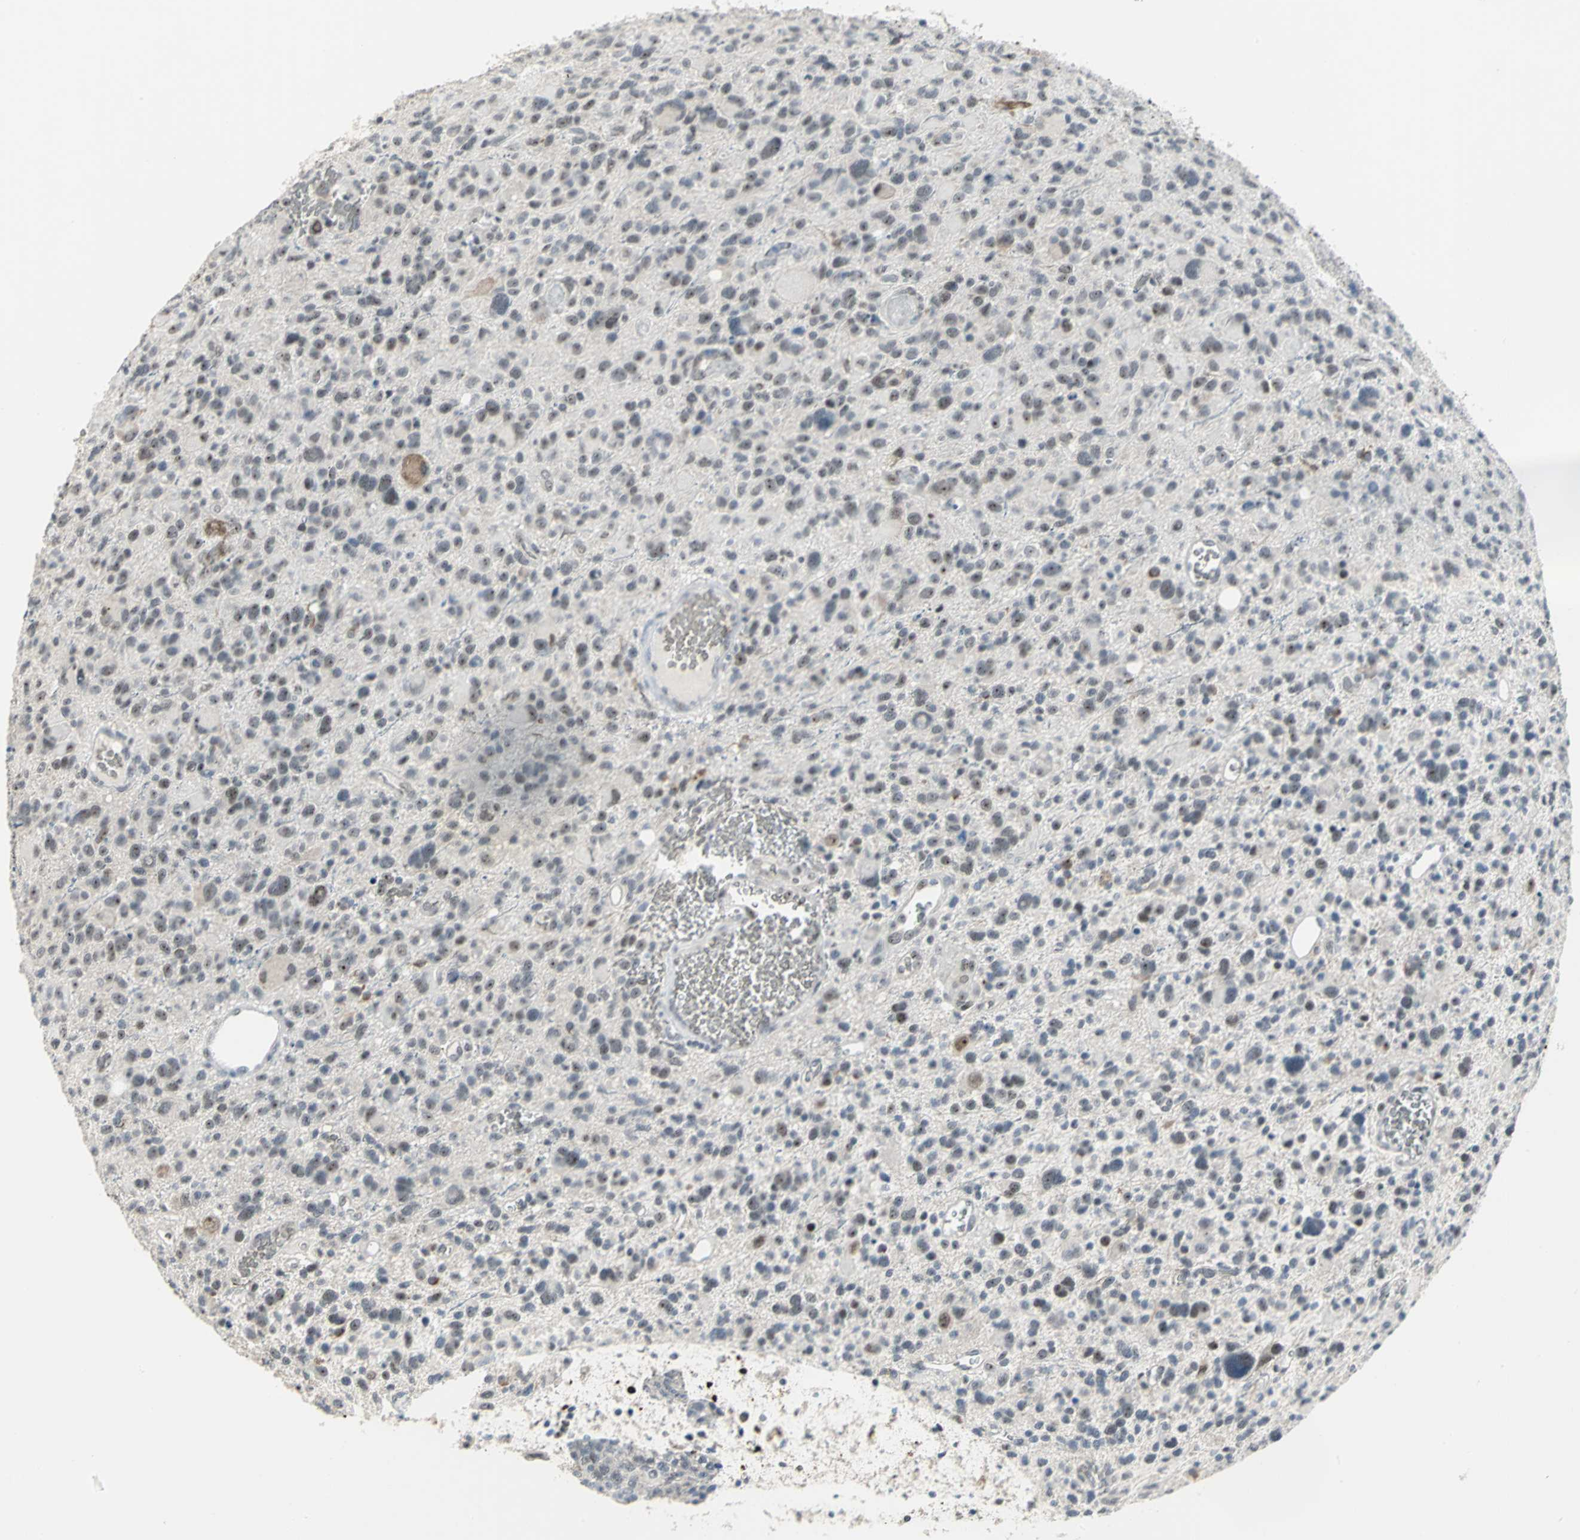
{"staining": {"intensity": "moderate", "quantity": ">75%", "location": "nuclear"}, "tissue": "glioma", "cell_type": "Tumor cells", "image_type": "cancer", "snomed": [{"axis": "morphology", "description": "Glioma, malignant, High grade"}, {"axis": "topography", "description": "Brain"}], "caption": "High-grade glioma (malignant) stained for a protein demonstrates moderate nuclear positivity in tumor cells. (brown staining indicates protein expression, while blue staining denotes nuclei).", "gene": "GLI3", "patient": {"sex": "male", "age": 48}}